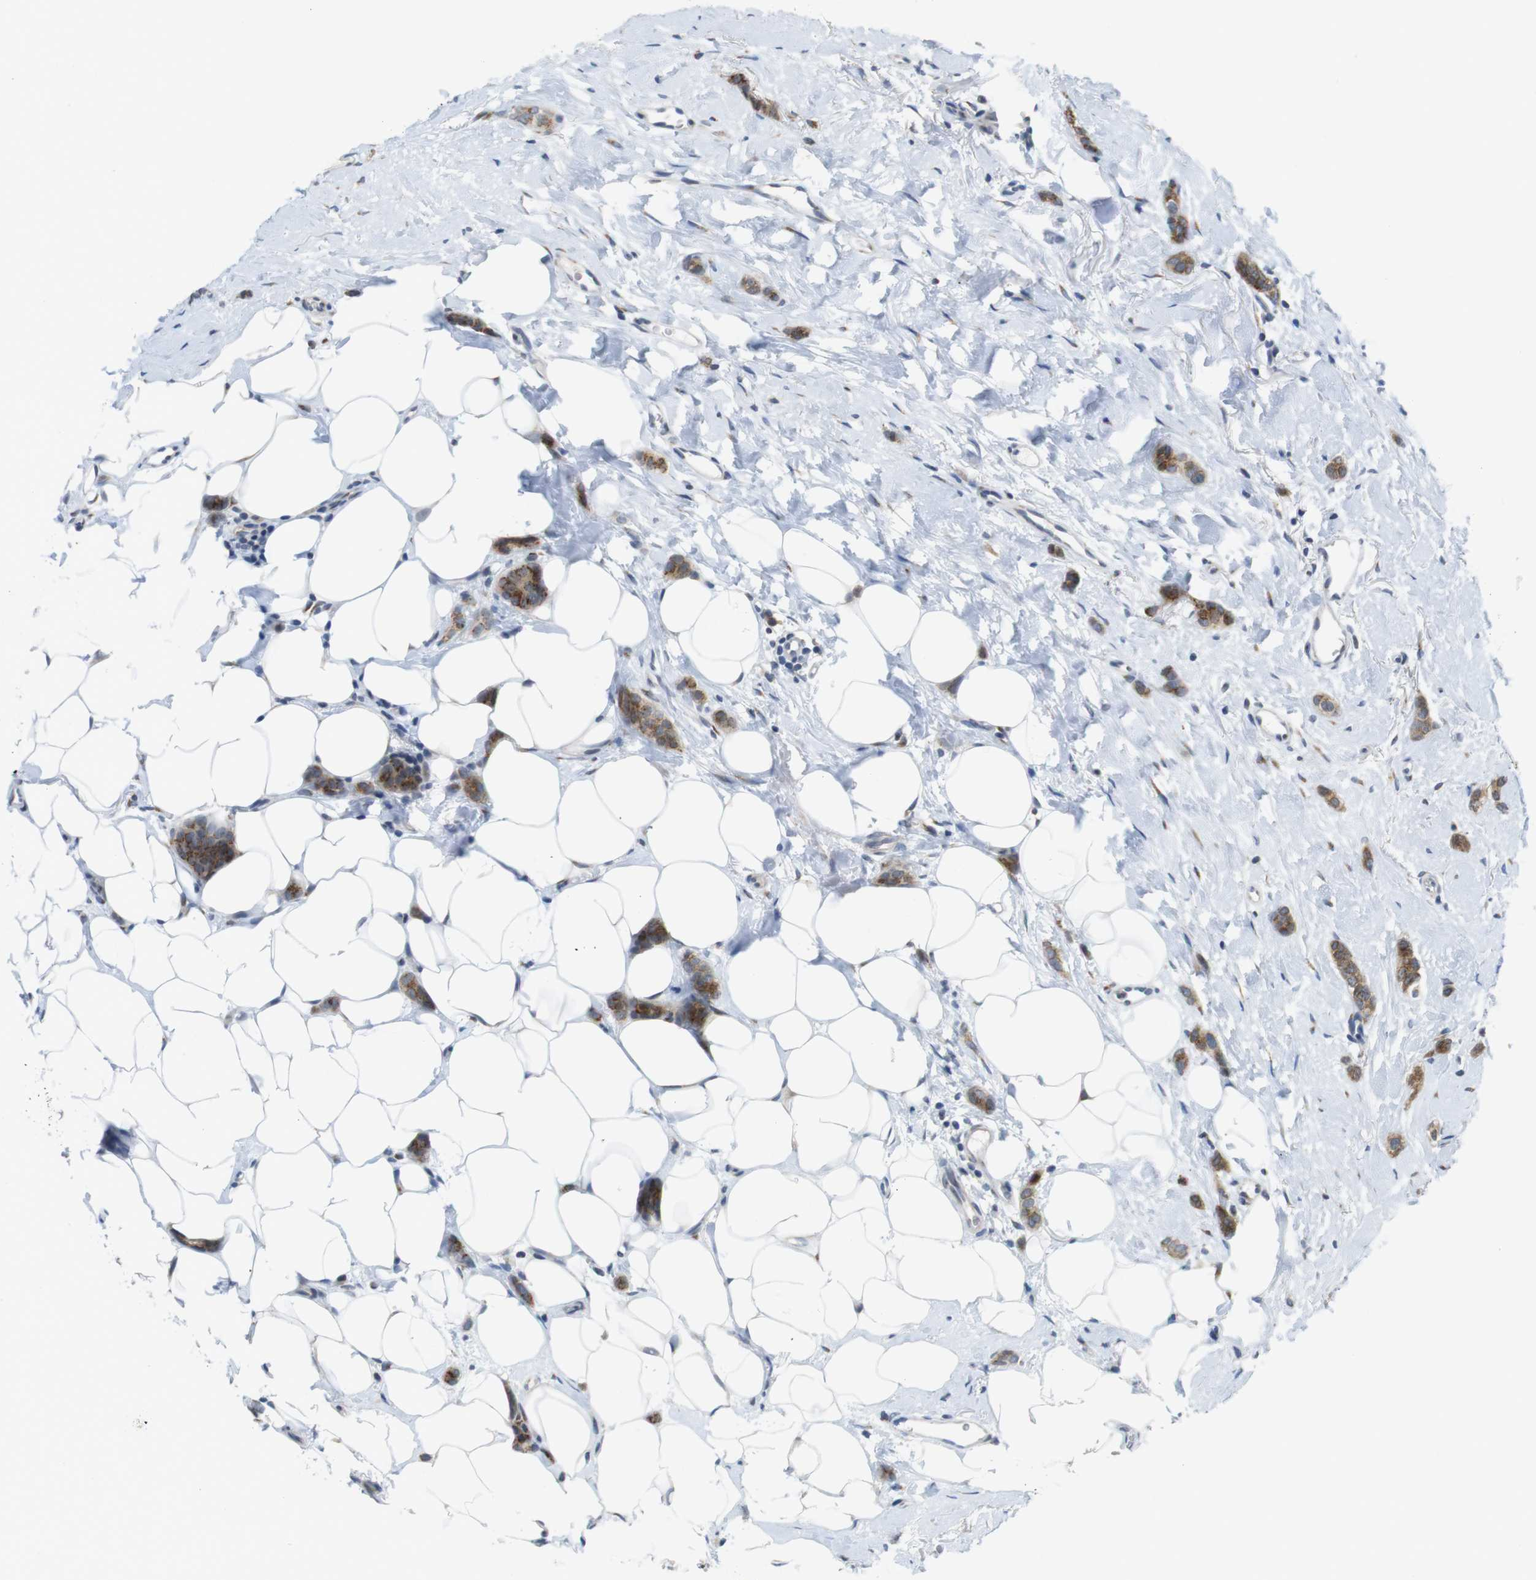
{"staining": {"intensity": "moderate", "quantity": "25%-75%", "location": "cytoplasmic/membranous"}, "tissue": "breast cancer", "cell_type": "Tumor cells", "image_type": "cancer", "snomed": [{"axis": "morphology", "description": "Lobular carcinoma"}, {"axis": "topography", "description": "Skin"}, {"axis": "topography", "description": "Breast"}], "caption": "This histopathology image demonstrates breast cancer stained with IHC to label a protein in brown. The cytoplasmic/membranous of tumor cells show moderate positivity for the protein. Nuclei are counter-stained blue.", "gene": "ERGIC3", "patient": {"sex": "female", "age": 46}}